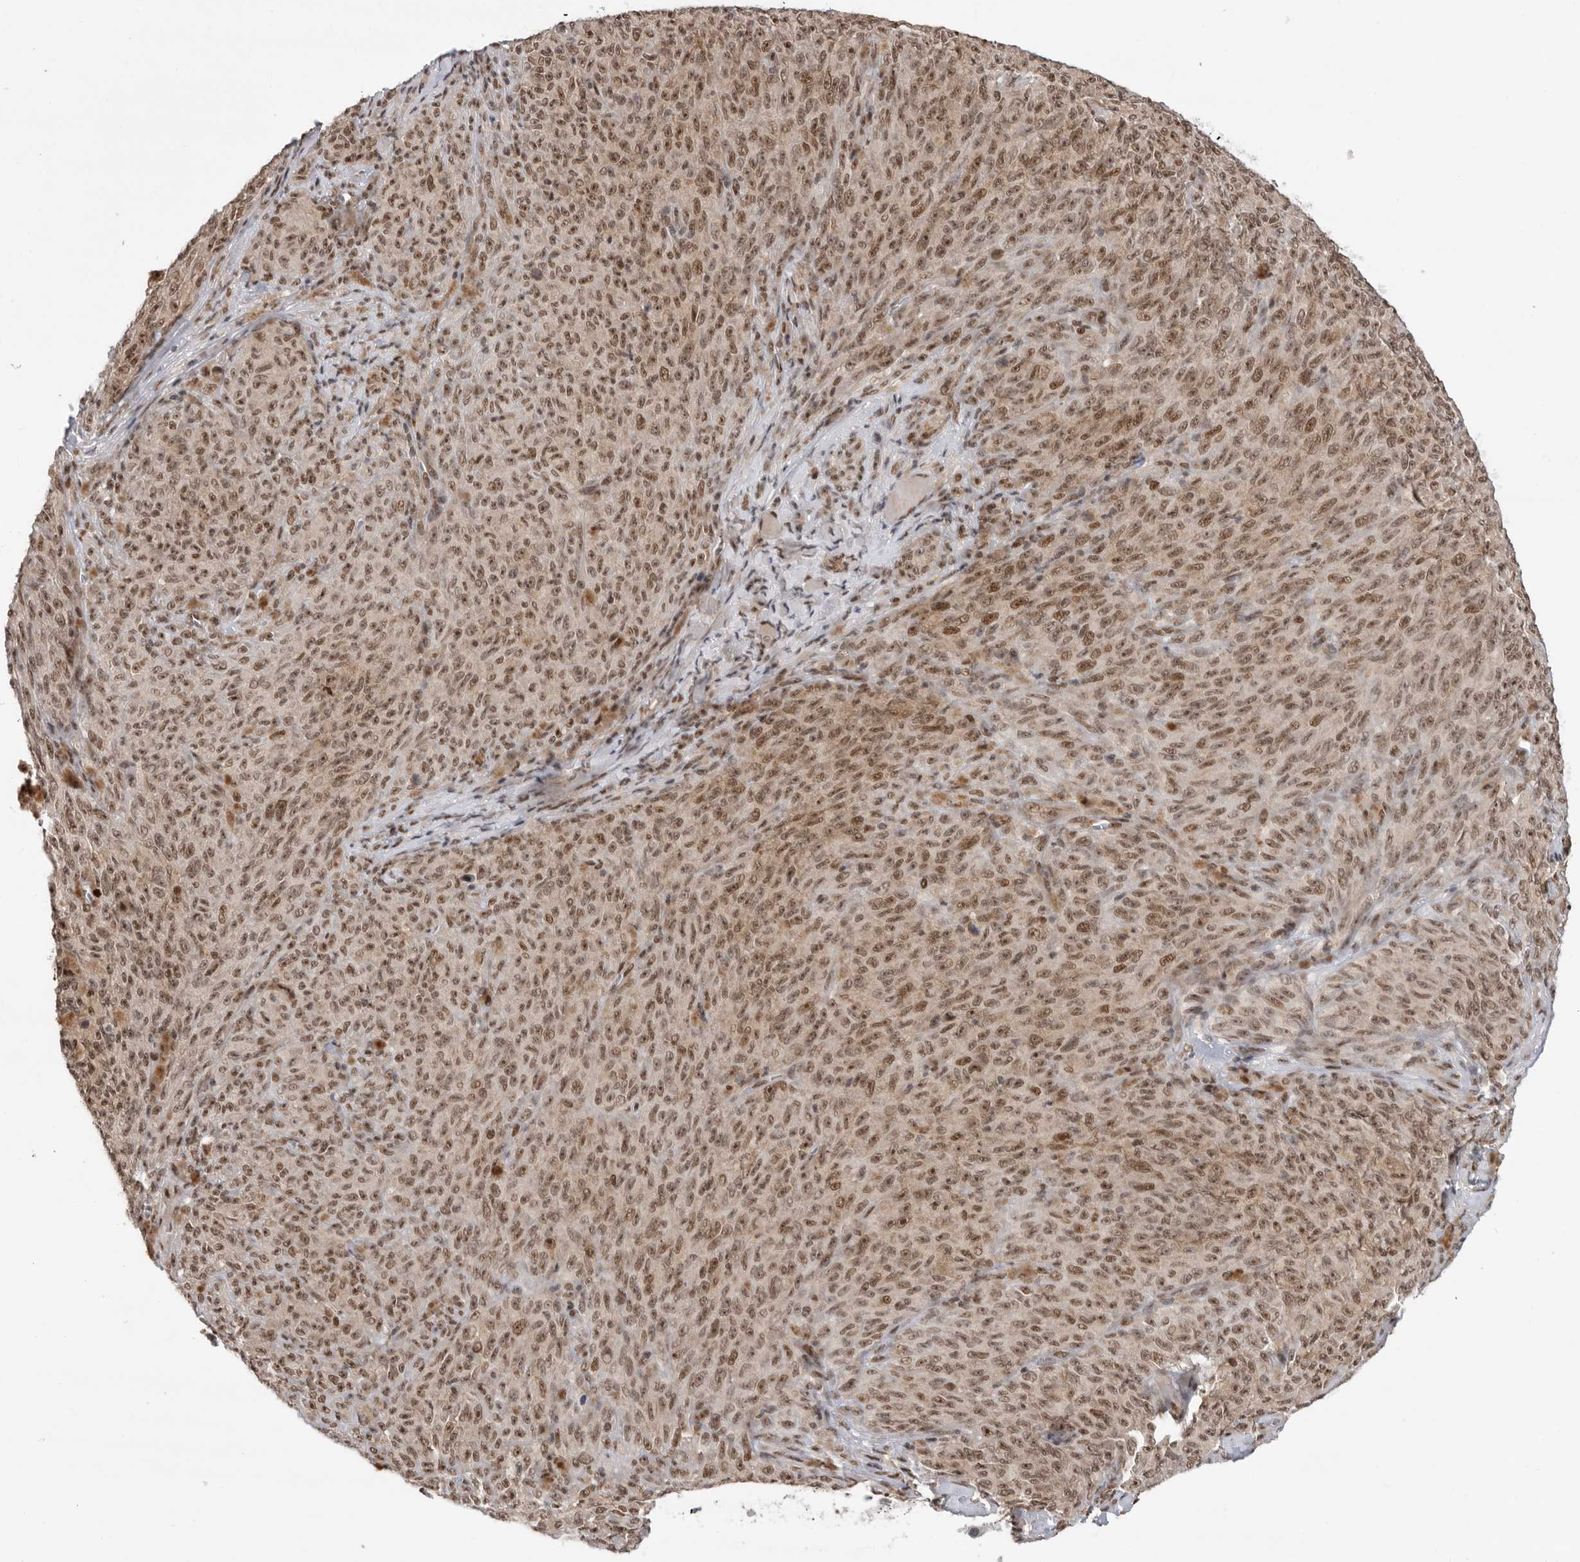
{"staining": {"intensity": "moderate", "quantity": ">75%", "location": "cytoplasmic/membranous,nuclear"}, "tissue": "melanoma", "cell_type": "Tumor cells", "image_type": "cancer", "snomed": [{"axis": "morphology", "description": "Malignant melanoma, NOS"}, {"axis": "topography", "description": "Skin"}], "caption": "An immunohistochemistry (IHC) photomicrograph of neoplastic tissue is shown. Protein staining in brown labels moderate cytoplasmic/membranous and nuclear positivity in melanoma within tumor cells.", "gene": "ZNF830", "patient": {"sex": "female", "age": 82}}